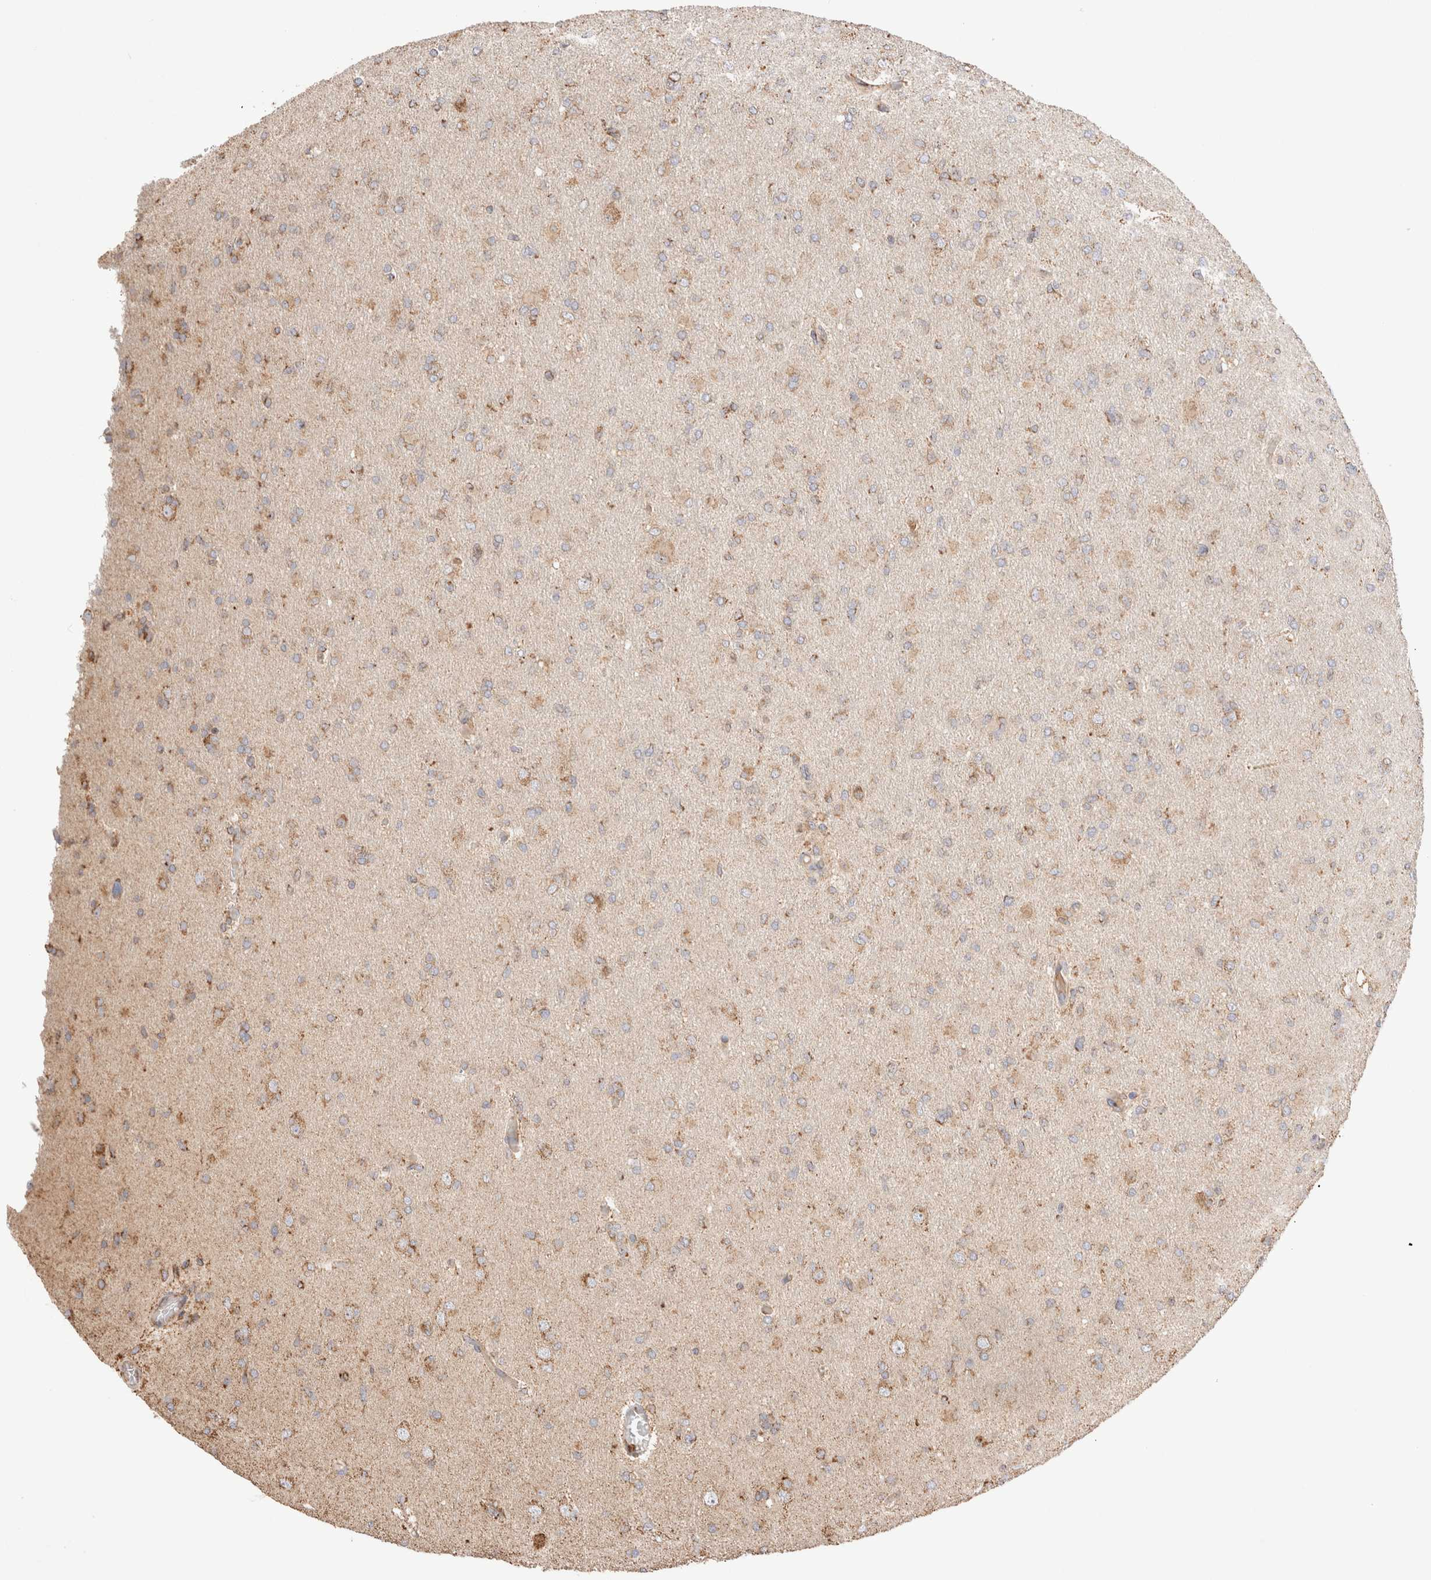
{"staining": {"intensity": "weak", "quantity": "25%-75%", "location": "cytoplasmic/membranous"}, "tissue": "glioma", "cell_type": "Tumor cells", "image_type": "cancer", "snomed": [{"axis": "morphology", "description": "Glioma, malignant, High grade"}, {"axis": "topography", "description": "Cerebral cortex"}], "caption": "The image exhibits staining of glioma, revealing weak cytoplasmic/membranous protein positivity (brown color) within tumor cells. (IHC, brightfield microscopy, high magnification).", "gene": "TMPPE", "patient": {"sex": "female", "age": 36}}